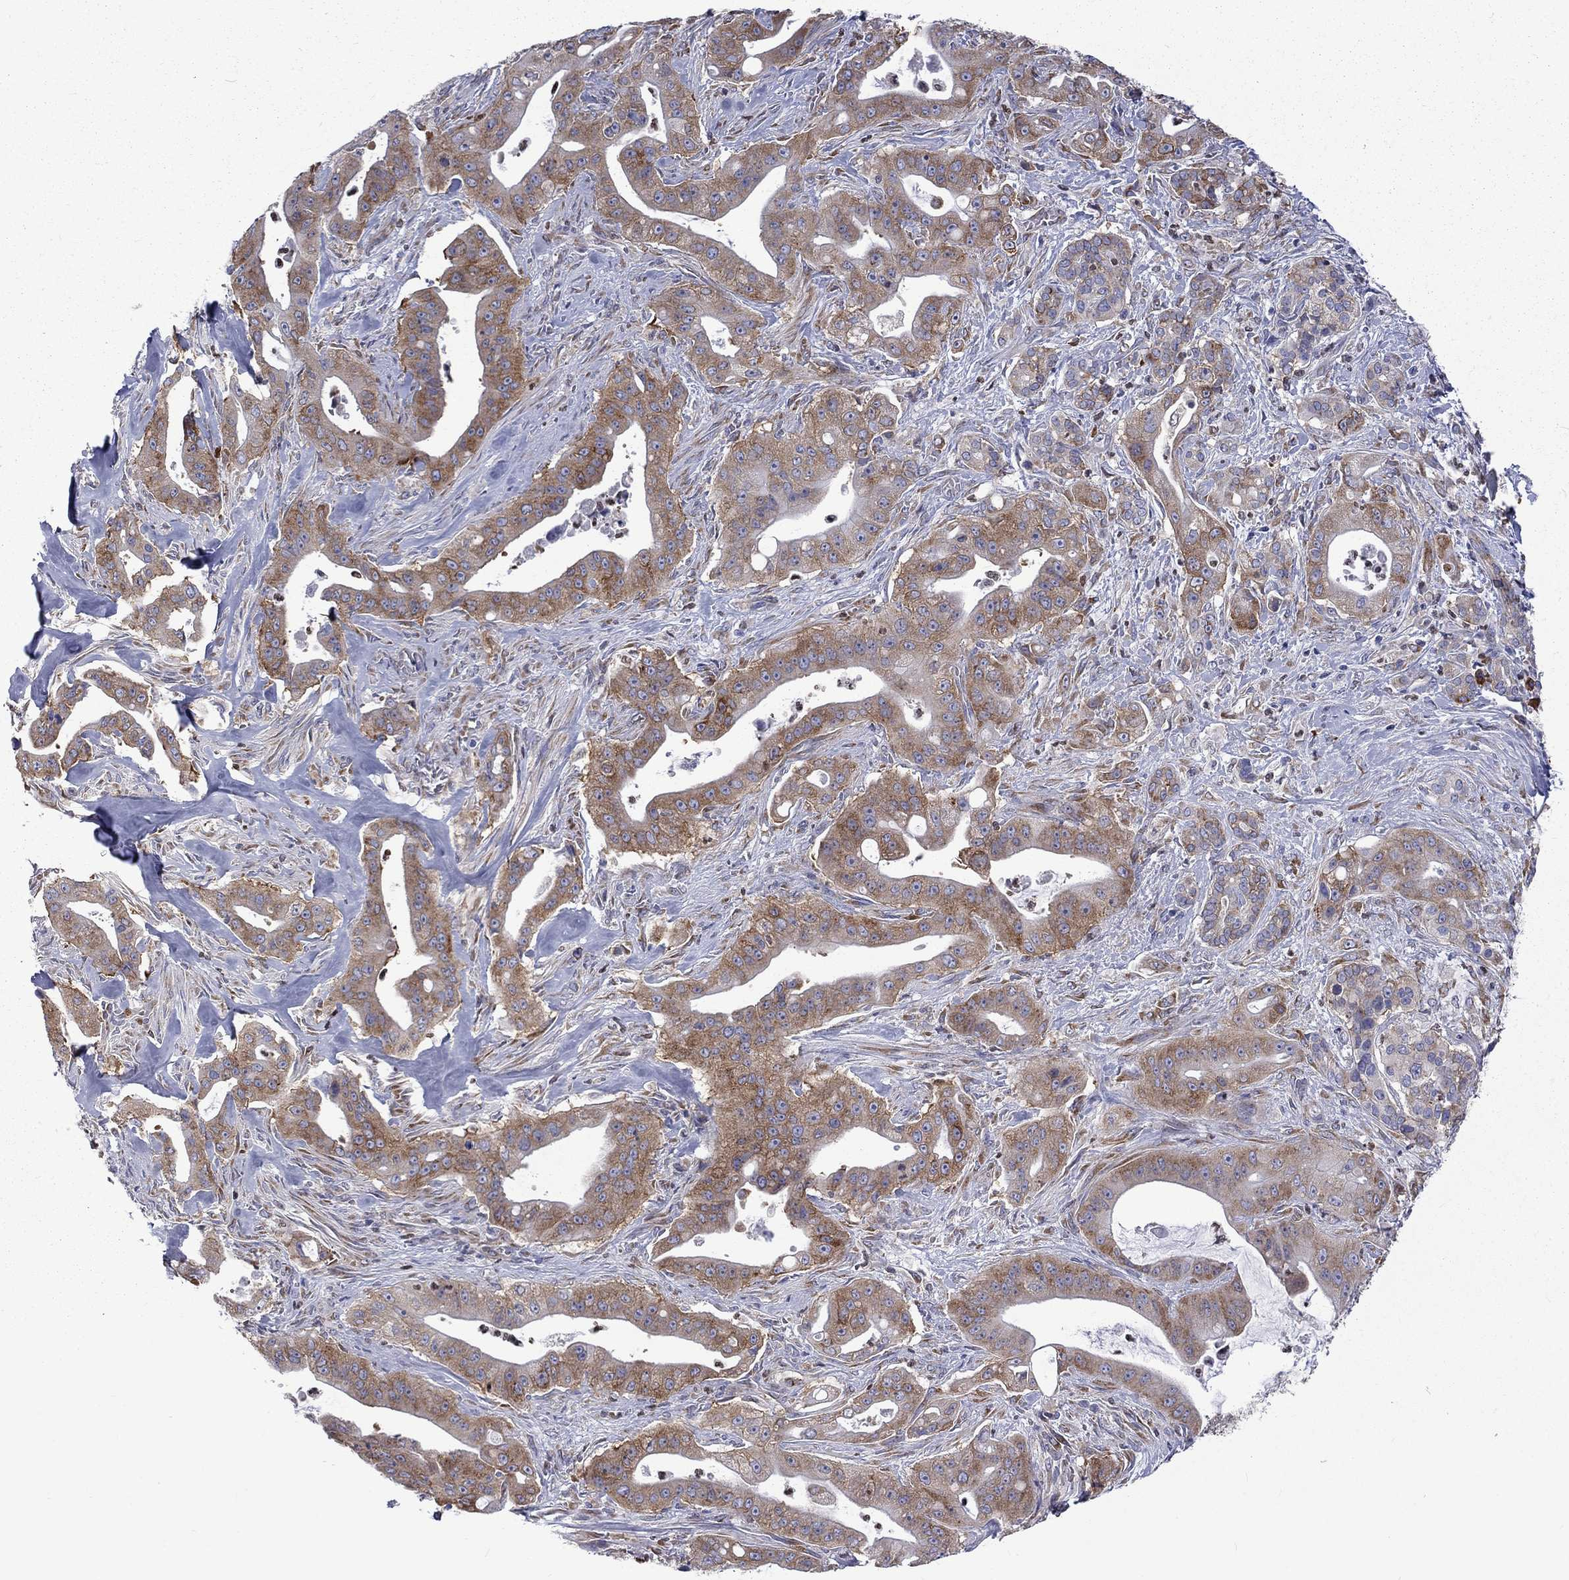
{"staining": {"intensity": "strong", "quantity": "25%-75%", "location": "cytoplasmic/membranous"}, "tissue": "pancreatic cancer", "cell_type": "Tumor cells", "image_type": "cancer", "snomed": [{"axis": "morphology", "description": "Normal tissue, NOS"}, {"axis": "morphology", "description": "Inflammation, NOS"}, {"axis": "morphology", "description": "Adenocarcinoma, NOS"}, {"axis": "topography", "description": "Pancreas"}], "caption": "Strong cytoplasmic/membranous staining for a protein is identified in approximately 25%-75% of tumor cells of pancreatic cancer (adenocarcinoma) using immunohistochemistry (IHC).", "gene": "PABPC4", "patient": {"sex": "male", "age": 57}}